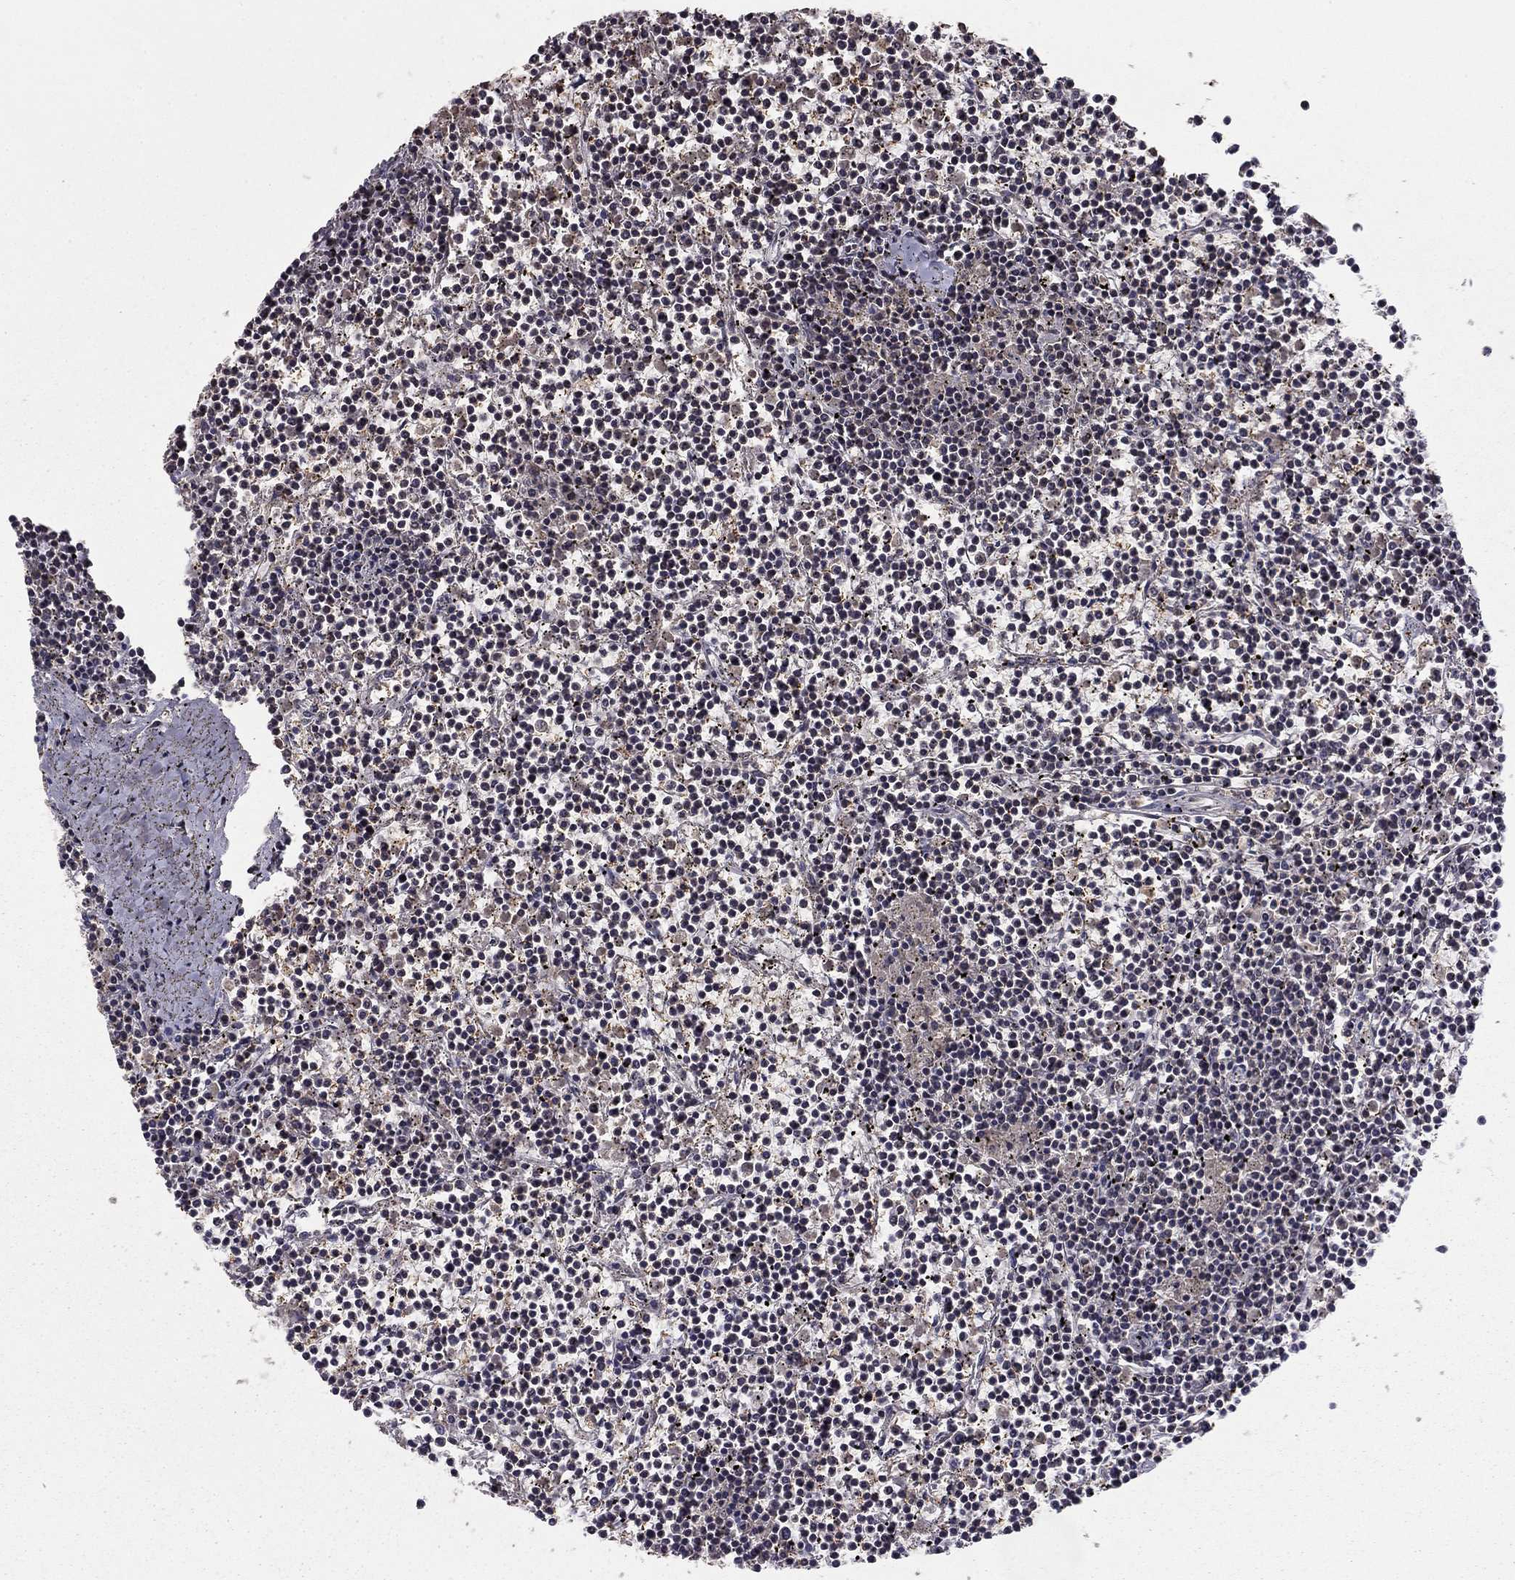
{"staining": {"intensity": "negative", "quantity": "none", "location": "none"}, "tissue": "lymphoma", "cell_type": "Tumor cells", "image_type": "cancer", "snomed": [{"axis": "morphology", "description": "Malignant lymphoma, non-Hodgkin's type, Low grade"}, {"axis": "topography", "description": "Spleen"}], "caption": "The micrograph shows no staining of tumor cells in malignant lymphoma, non-Hodgkin's type (low-grade).", "gene": "HCN1", "patient": {"sex": "female", "age": 19}}